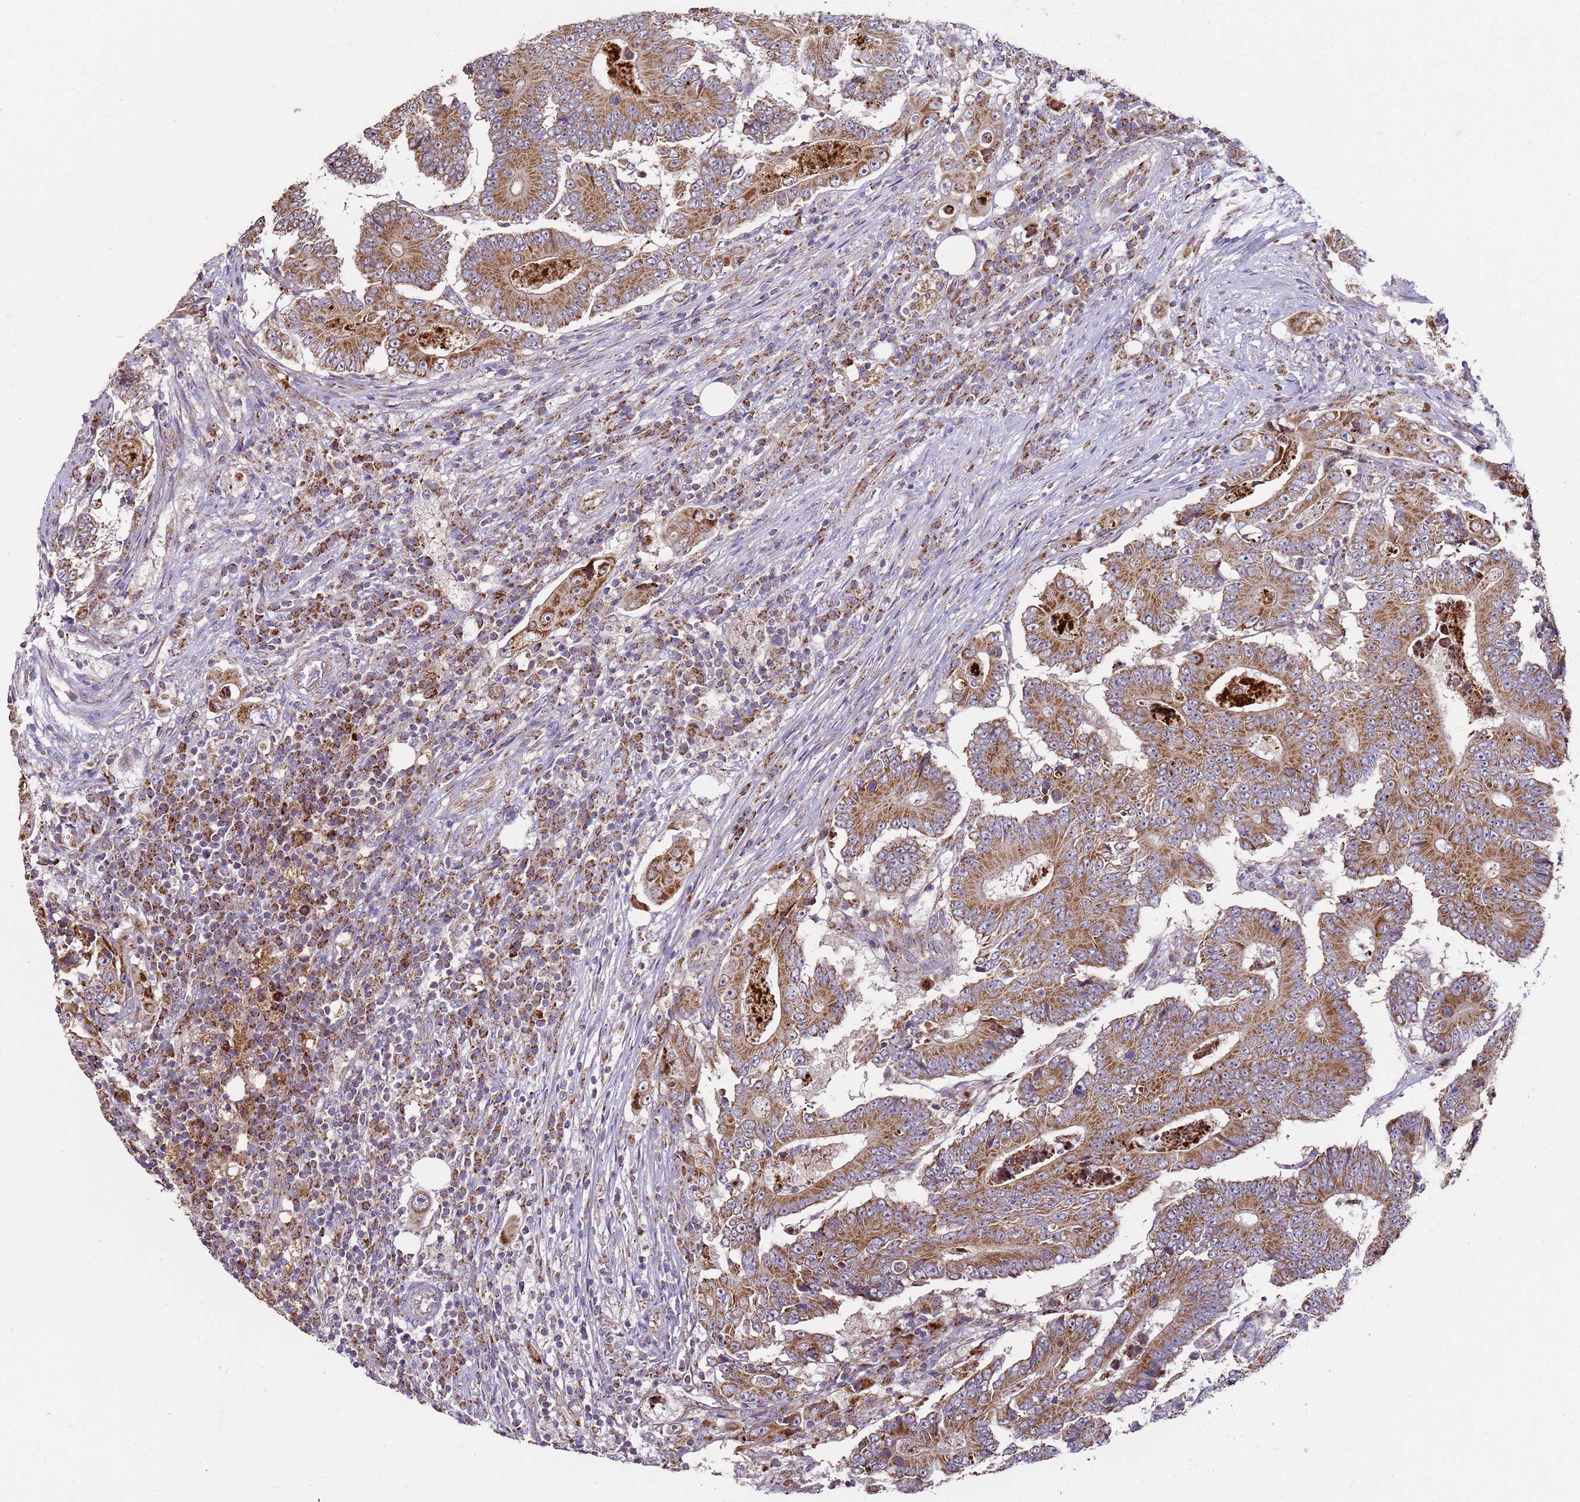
{"staining": {"intensity": "moderate", "quantity": ">75%", "location": "cytoplasmic/membranous"}, "tissue": "colorectal cancer", "cell_type": "Tumor cells", "image_type": "cancer", "snomed": [{"axis": "morphology", "description": "Adenocarcinoma, NOS"}, {"axis": "topography", "description": "Colon"}], "caption": "DAB immunohistochemical staining of colorectal cancer displays moderate cytoplasmic/membranous protein staining in approximately >75% of tumor cells.", "gene": "FBXO33", "patient": {"sex": "male", "age": 83}}